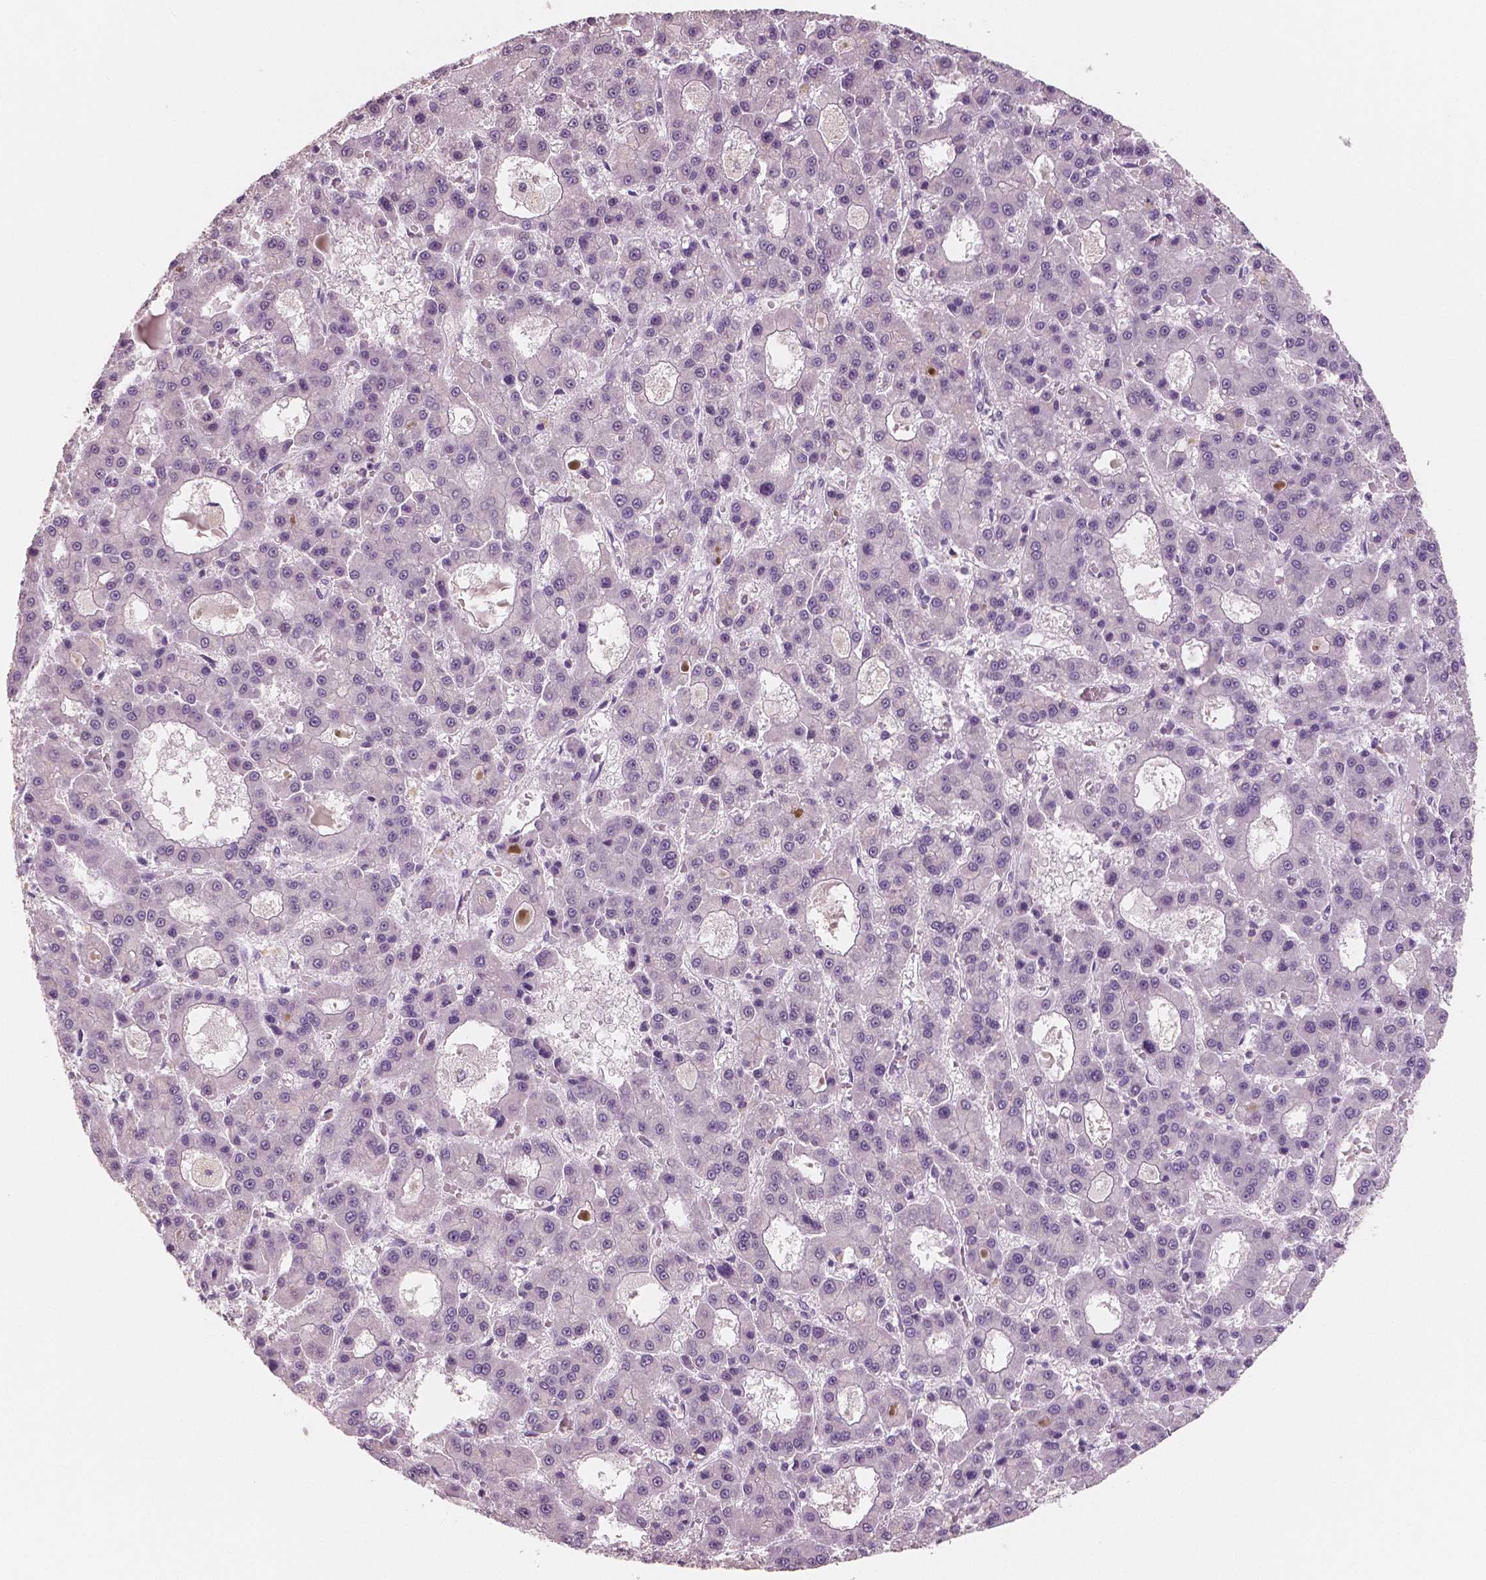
{"staining": {"intensity": "negative", "quantity": "none", "location": "none"}, "tissue": "liver cancer", "cell_type": "Tumor cells", "image_type": "cancer", "snomed": [{"axis": "morphology", "description": "Carcinoma, Hepatocellular, NOS"}, {"axis": "topography", "description": "Liver"}], "caption": "The immunohistochemistry (IHC) photomicrograph has no significant positivity in tumor cells of liver cancer (hepatocellular carcinoma) tissue.", "gene": "NECAB1", "patient": {"sex": "male", "age": 70}}